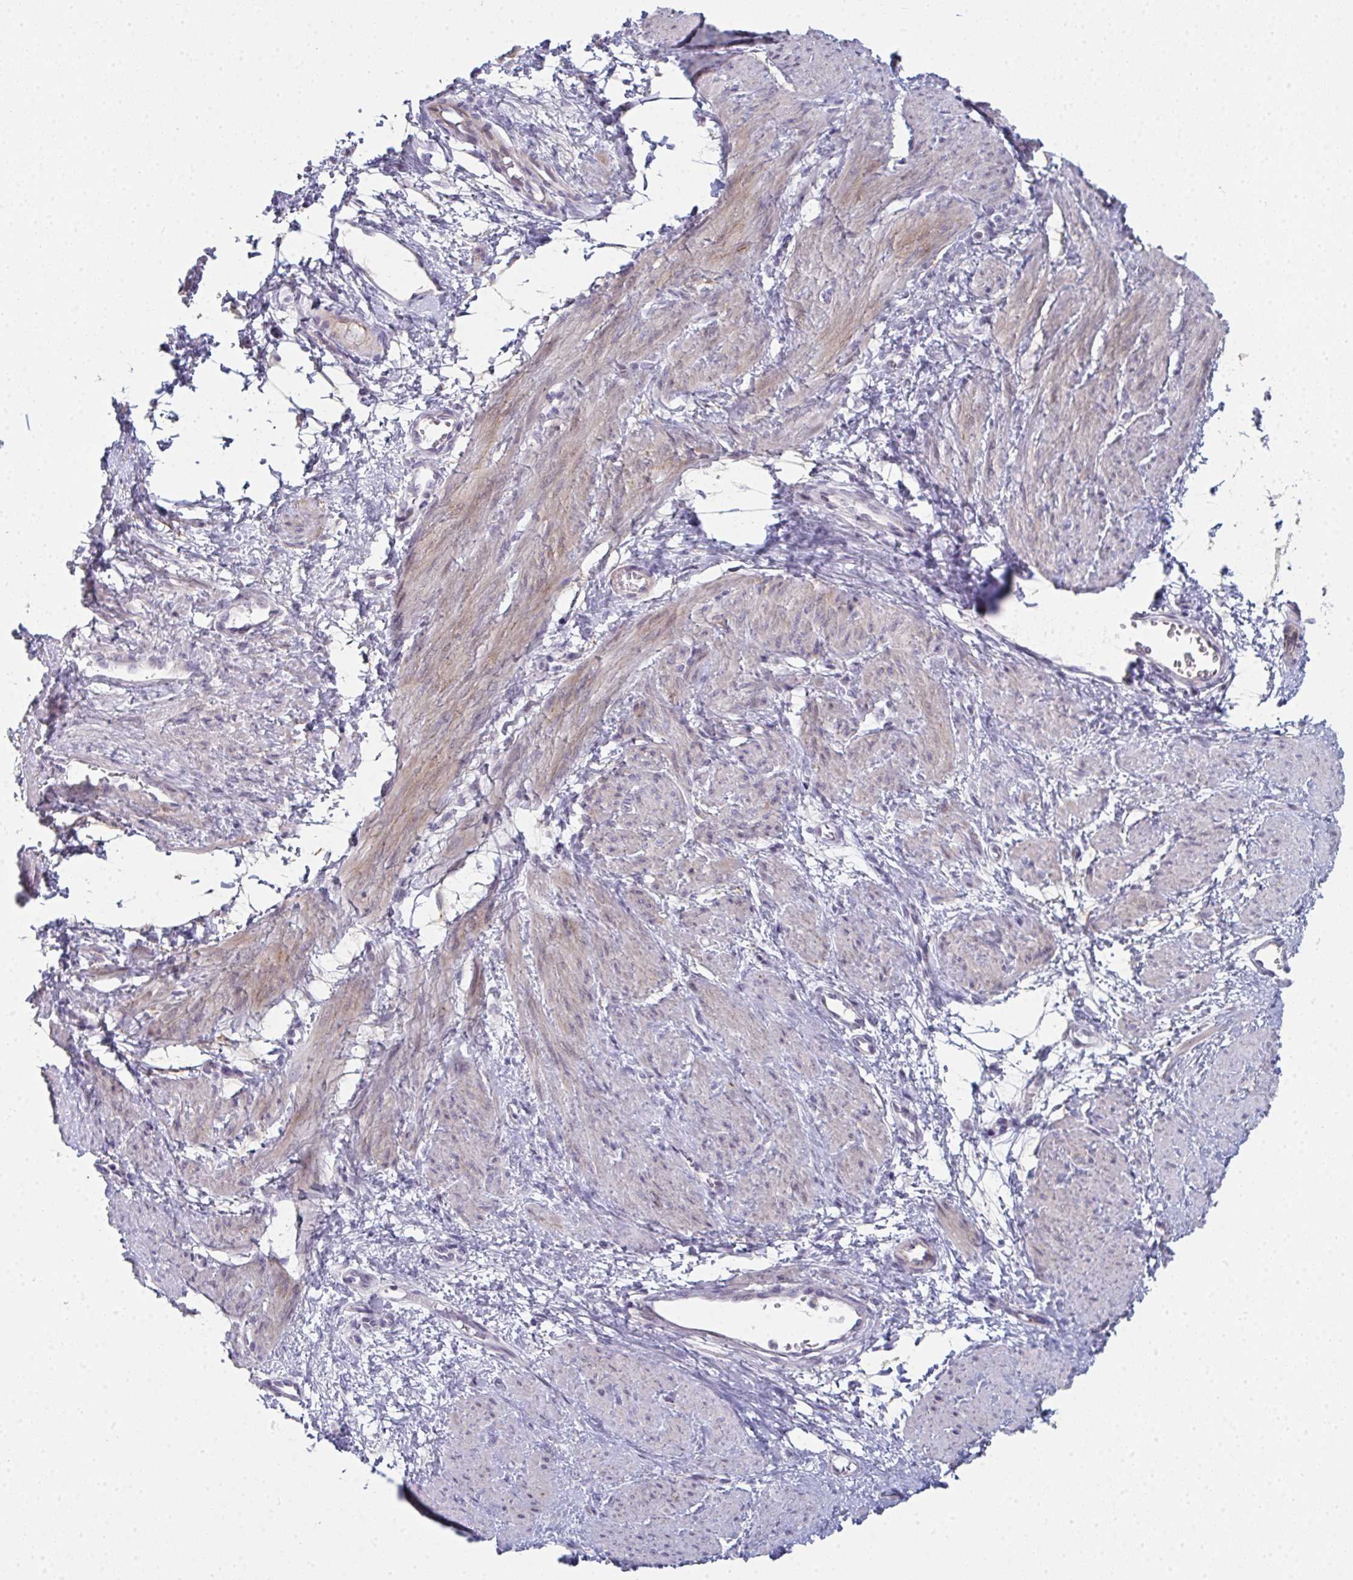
{"staining": {"intensity": "weak", "quantity": "25%-75%", "location": "cytoplasmic/membranous"}, "tissue": "smooth muscle", "cell_type": "Smooth muscle cells", "image_type": "normal", "snomed": [{"axis": "morphology", "description": "Normal tissue, NOS"}, {"axis": "topography", "description": "Smooth muscle"}, {"axis": "topography", "description": "Uterus"}], "caption": "Protein analysis of benign smooth muscle shows weak cytoplasmic/membranous positivity in about 25%-75% of smooth muscle cells. The staining was performed using DAB, with brown indicating positive protein expression. Nuclei are stained blue with hematoxylin.", "gene": "A1CF", "patient": {"sex": "female", "age": 39}}